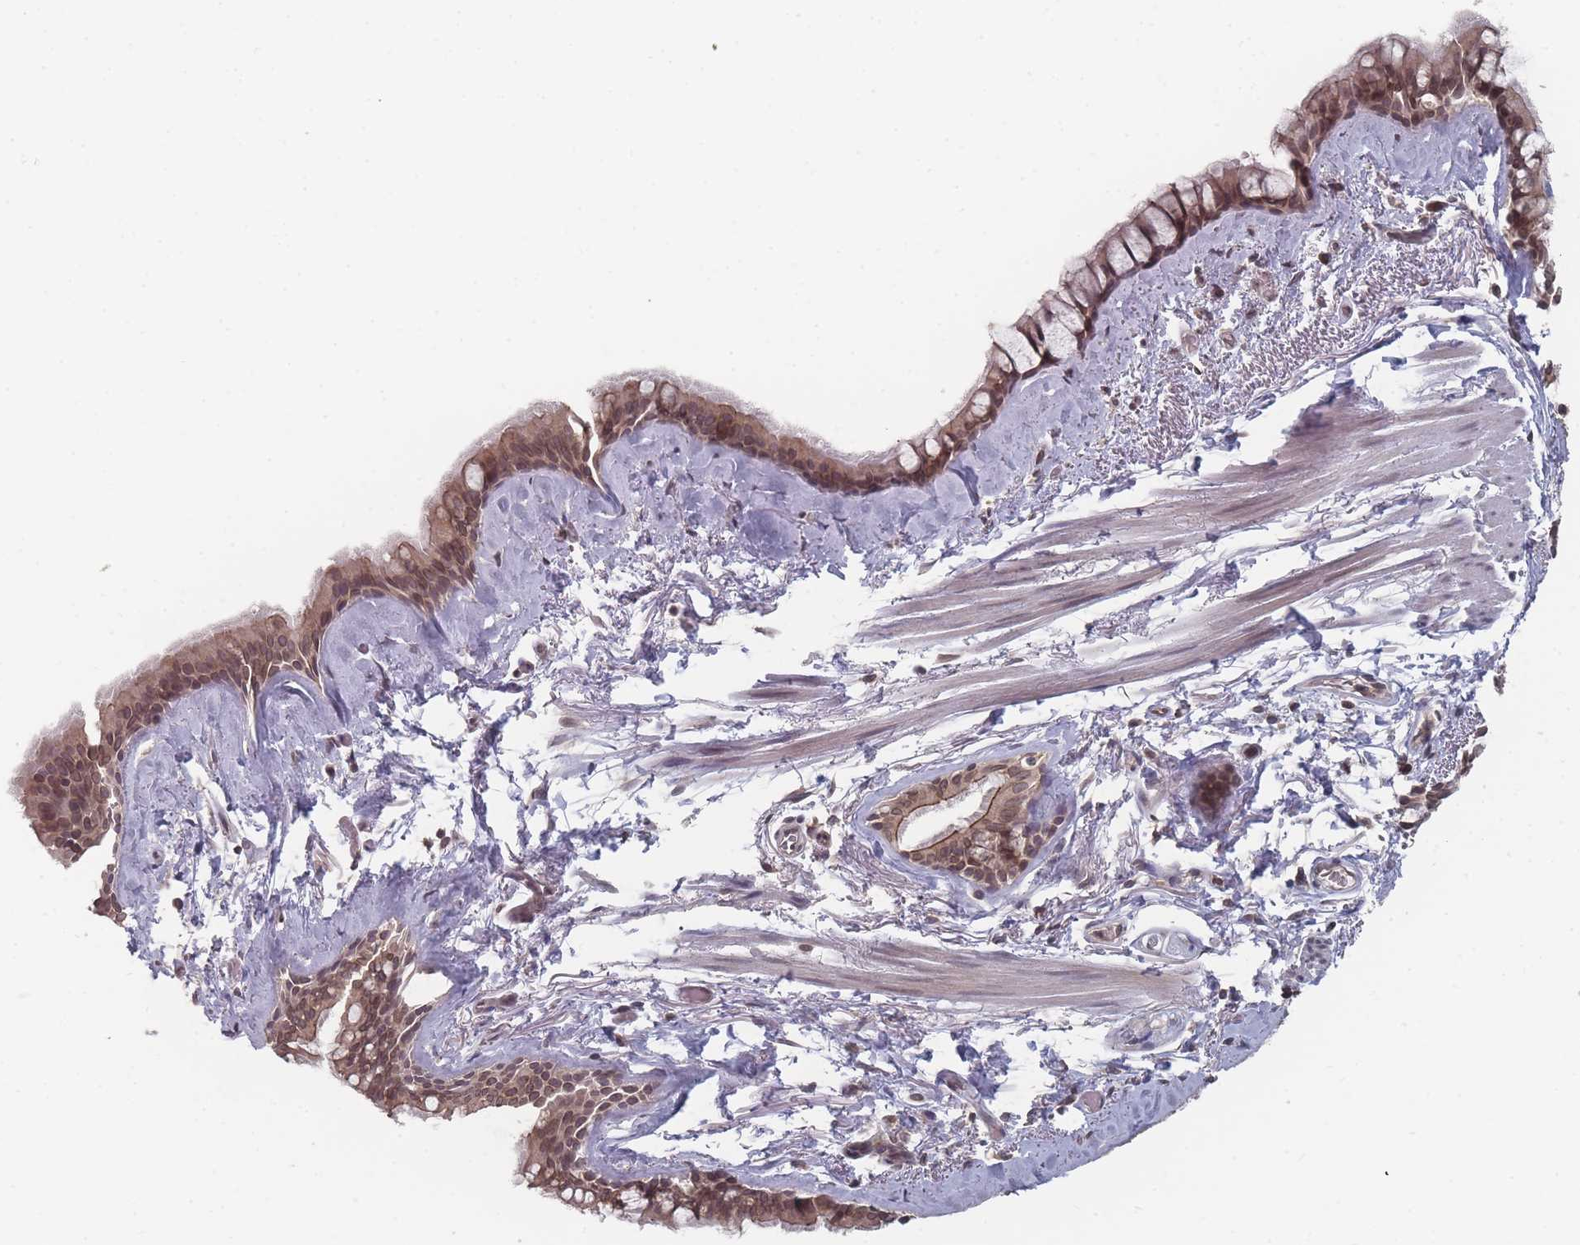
{"staining": {"intensity": "moderate", "quantity": ">75%", "location": "cytoplasmic/membranous,nuclear"}, "tissue": "bronchus", "cell_type": "Respiratory epithelial cells", "image_type": "normal", "snomed": [{"axis": "morphology", "description": "Normal tissue, NOS"}, {"axis": "topography", "description": "Cartilage tissue"}], "caption": "The image reveals immunohistochemical staining of normal bronchus. There is moderate cytoplasmic/membranous,nuclear positivity is present in about >75% of respiratory epithelial cells. (Stains: DAB in brown, nuclei in blue, Microscopy: brightfield microscopy at high magnification).", "gene": "TBC1D25", "patient": {"sex": "male", "age": 63}}